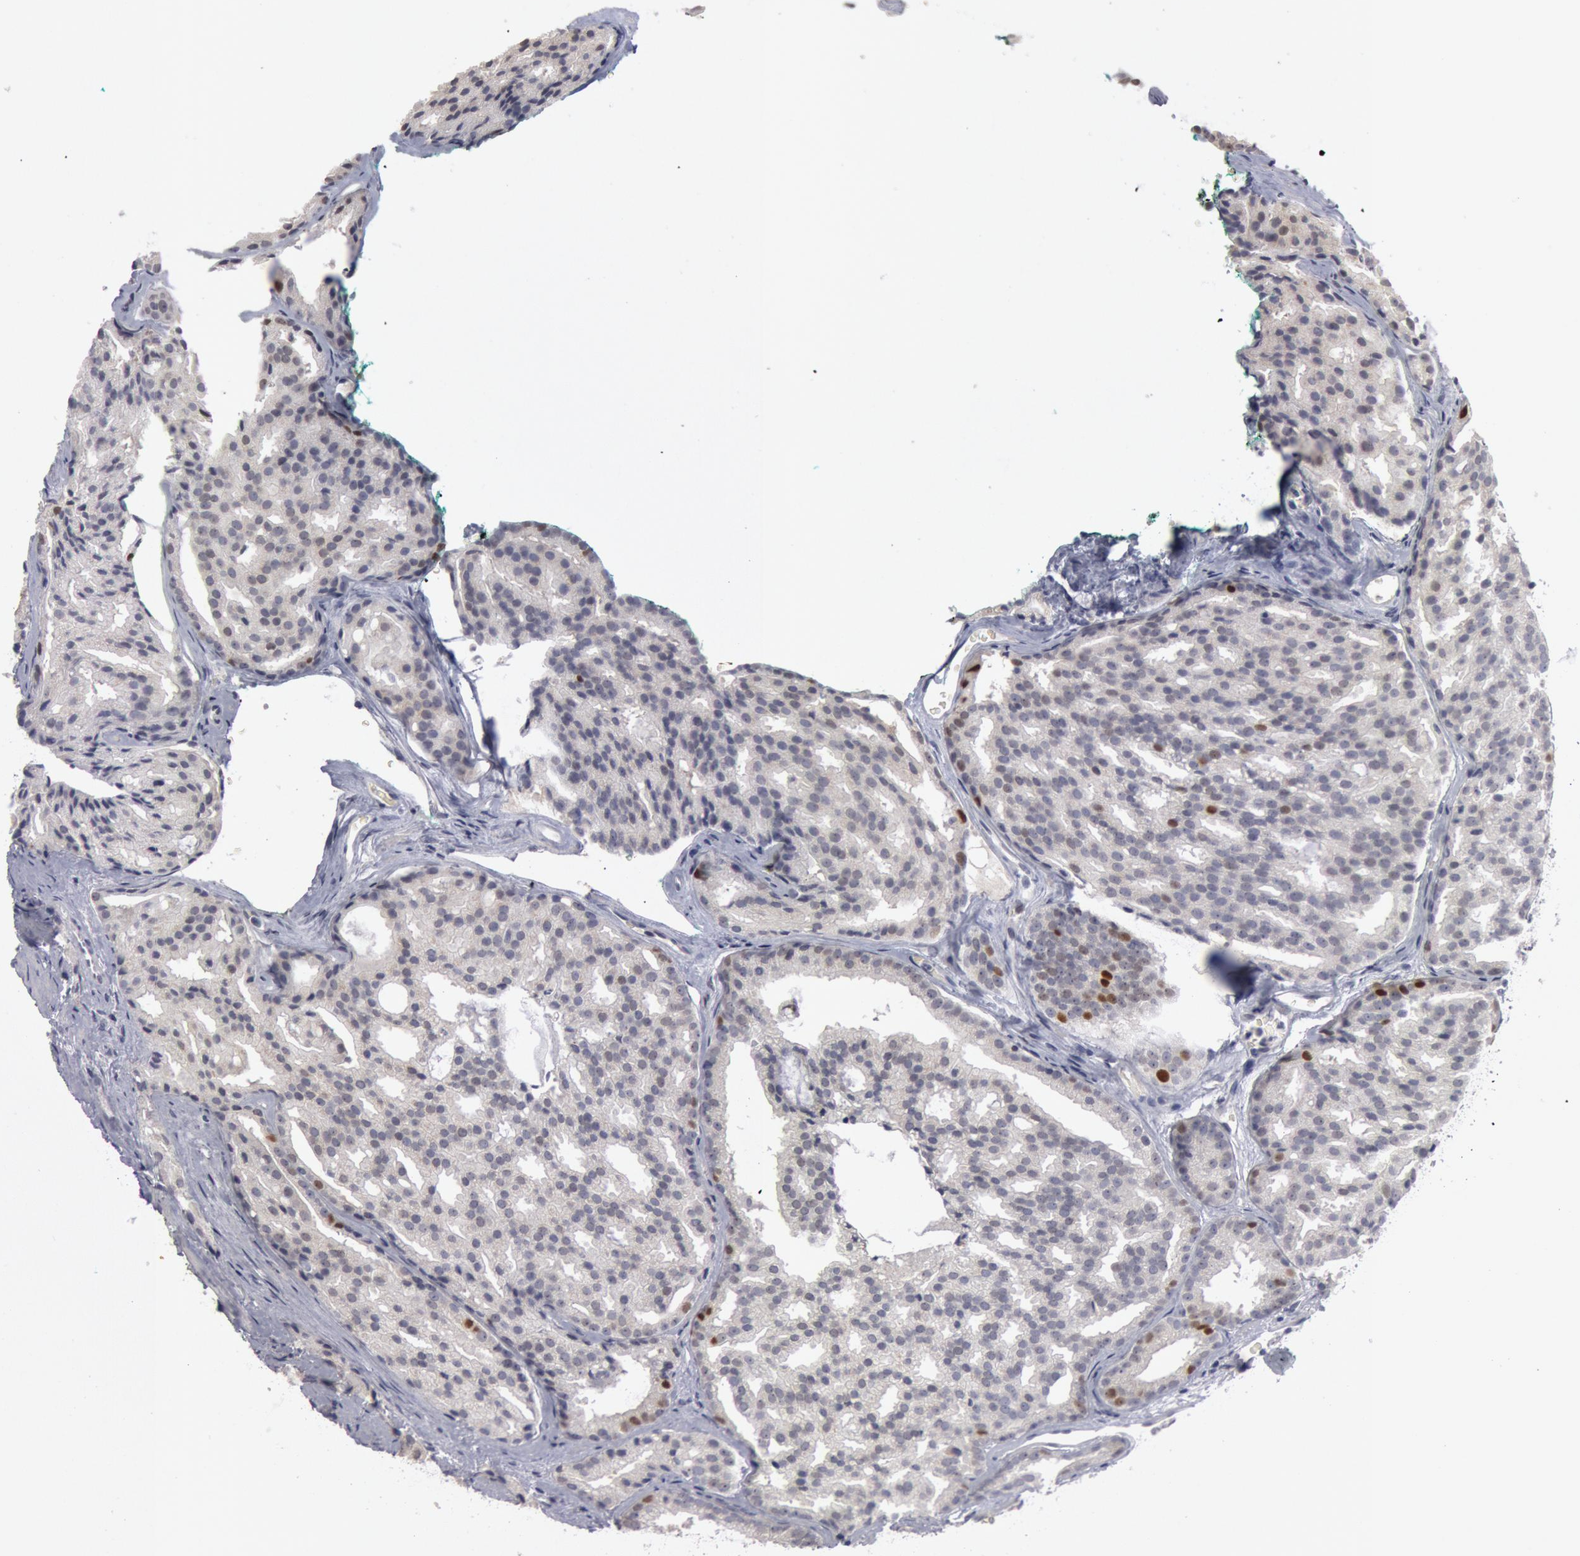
{"staining": {"intensity": "moderate", "quantity": "<25%", "location": "nuclear"}, "tissue": "prostate cancer", "cell_type": "Tumor cells", "image_type": "cancer", "snomed": [{"axis": "morphology", "description": "Adenocarcinoma, High grade"}, {"axis": "topography", "description": "Prostate"}], "caption": "Protein expression analysis of prostate adenocarcinoma (high-grade) displays moderate nuclear staining in about <25% of tumor cells.", "gene": "WDHD1", "patient": {"sex": "male", "age": 64}}